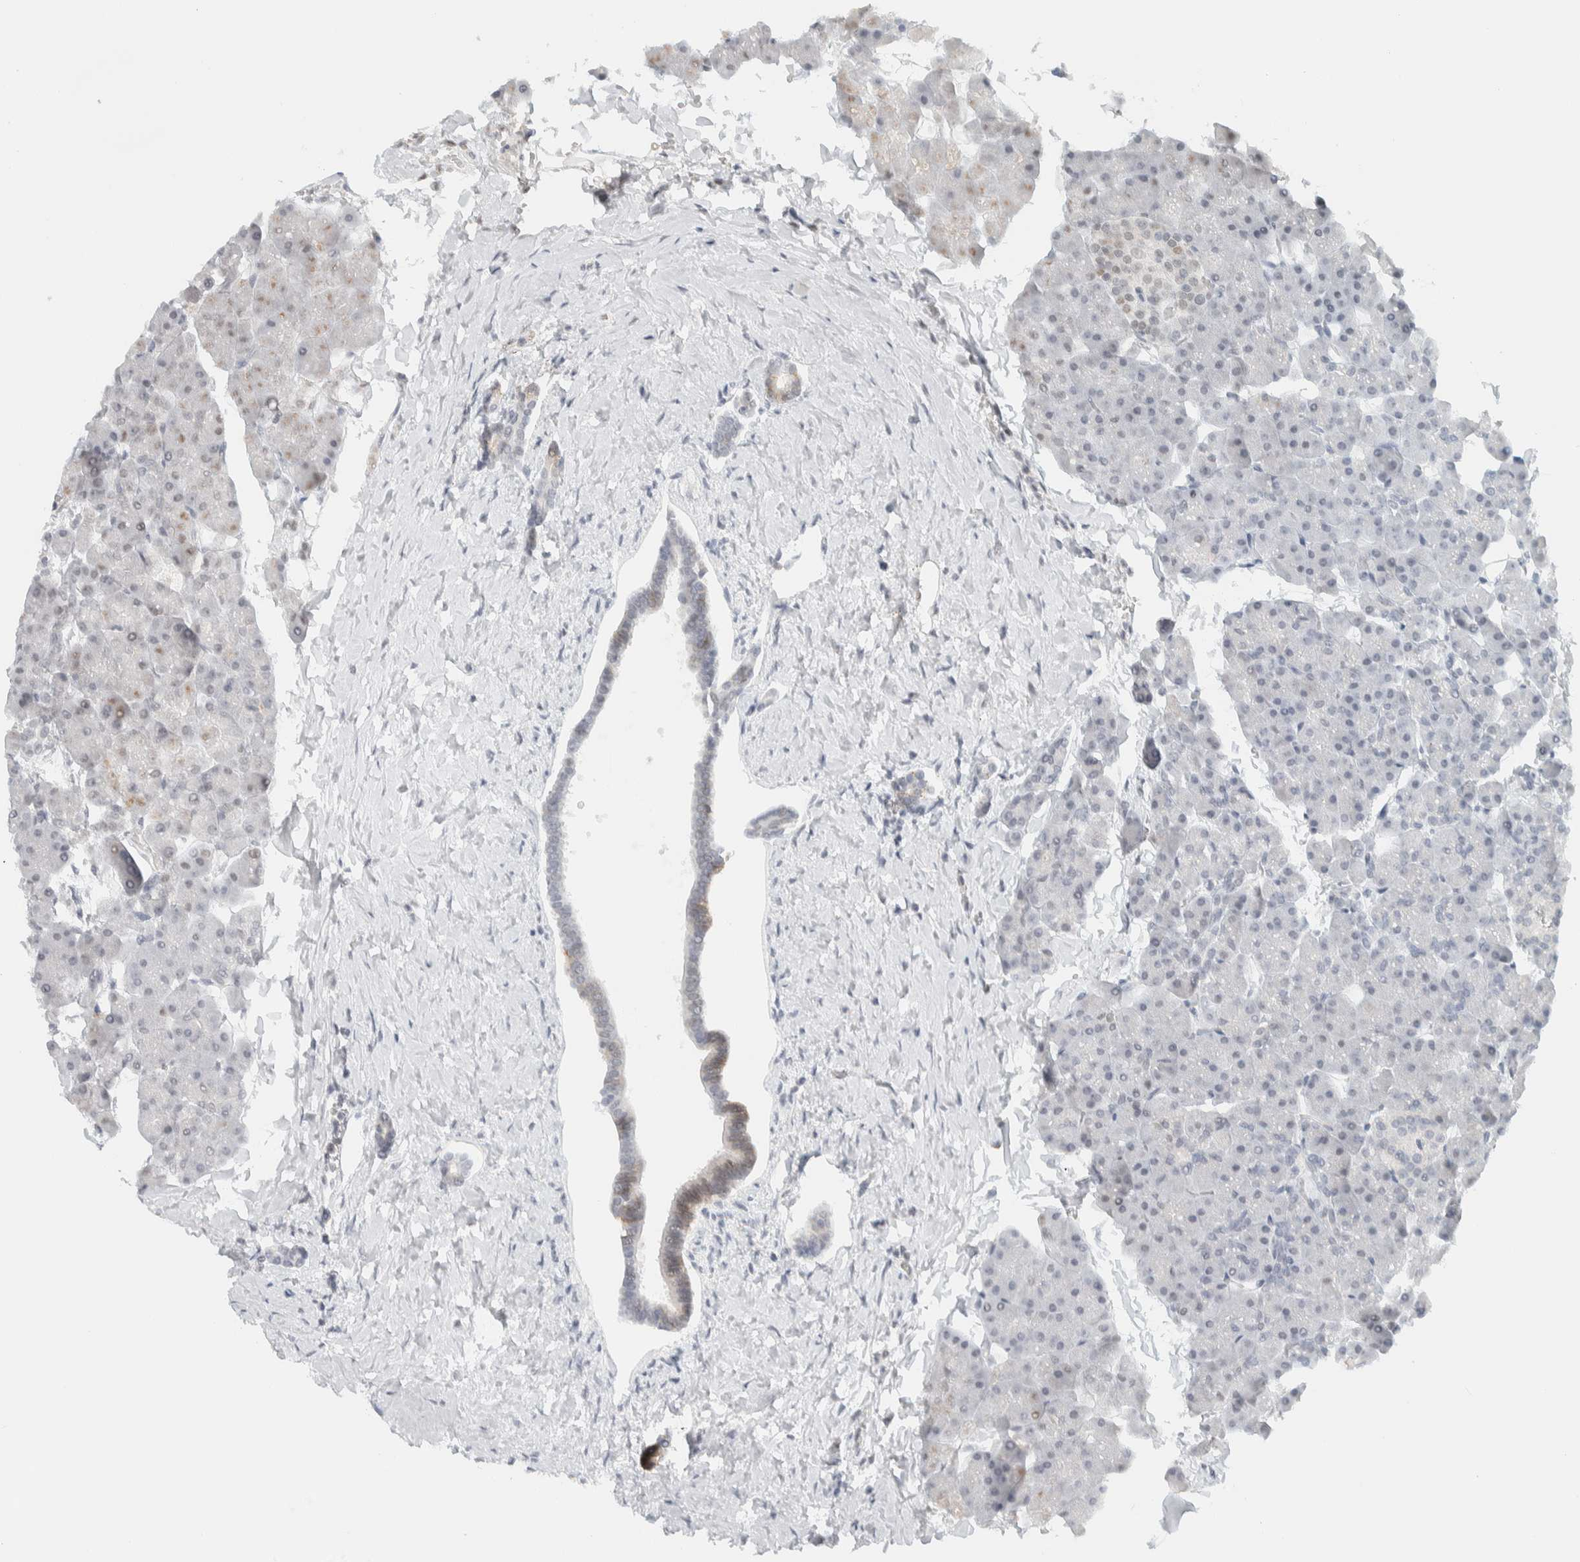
{"staining": {"intensity": "negative", "quantity": "none", "location": "none"}, "tissue": "pancreas", "cell_type": "Exocrine glandular cells", "image_type": "normal", "snomed": [{"axis": "morphology", "description": "Normal tissue, NOS"}, {"axis": "topography", "description": "Pancreas"}], "caption": "Human pancreas stained for a protein using immunohistochemistry exhibits no staining in exocrine glandular cells.", "gene": "CDH17", "patient": {"sex": "male", "age": 35}}